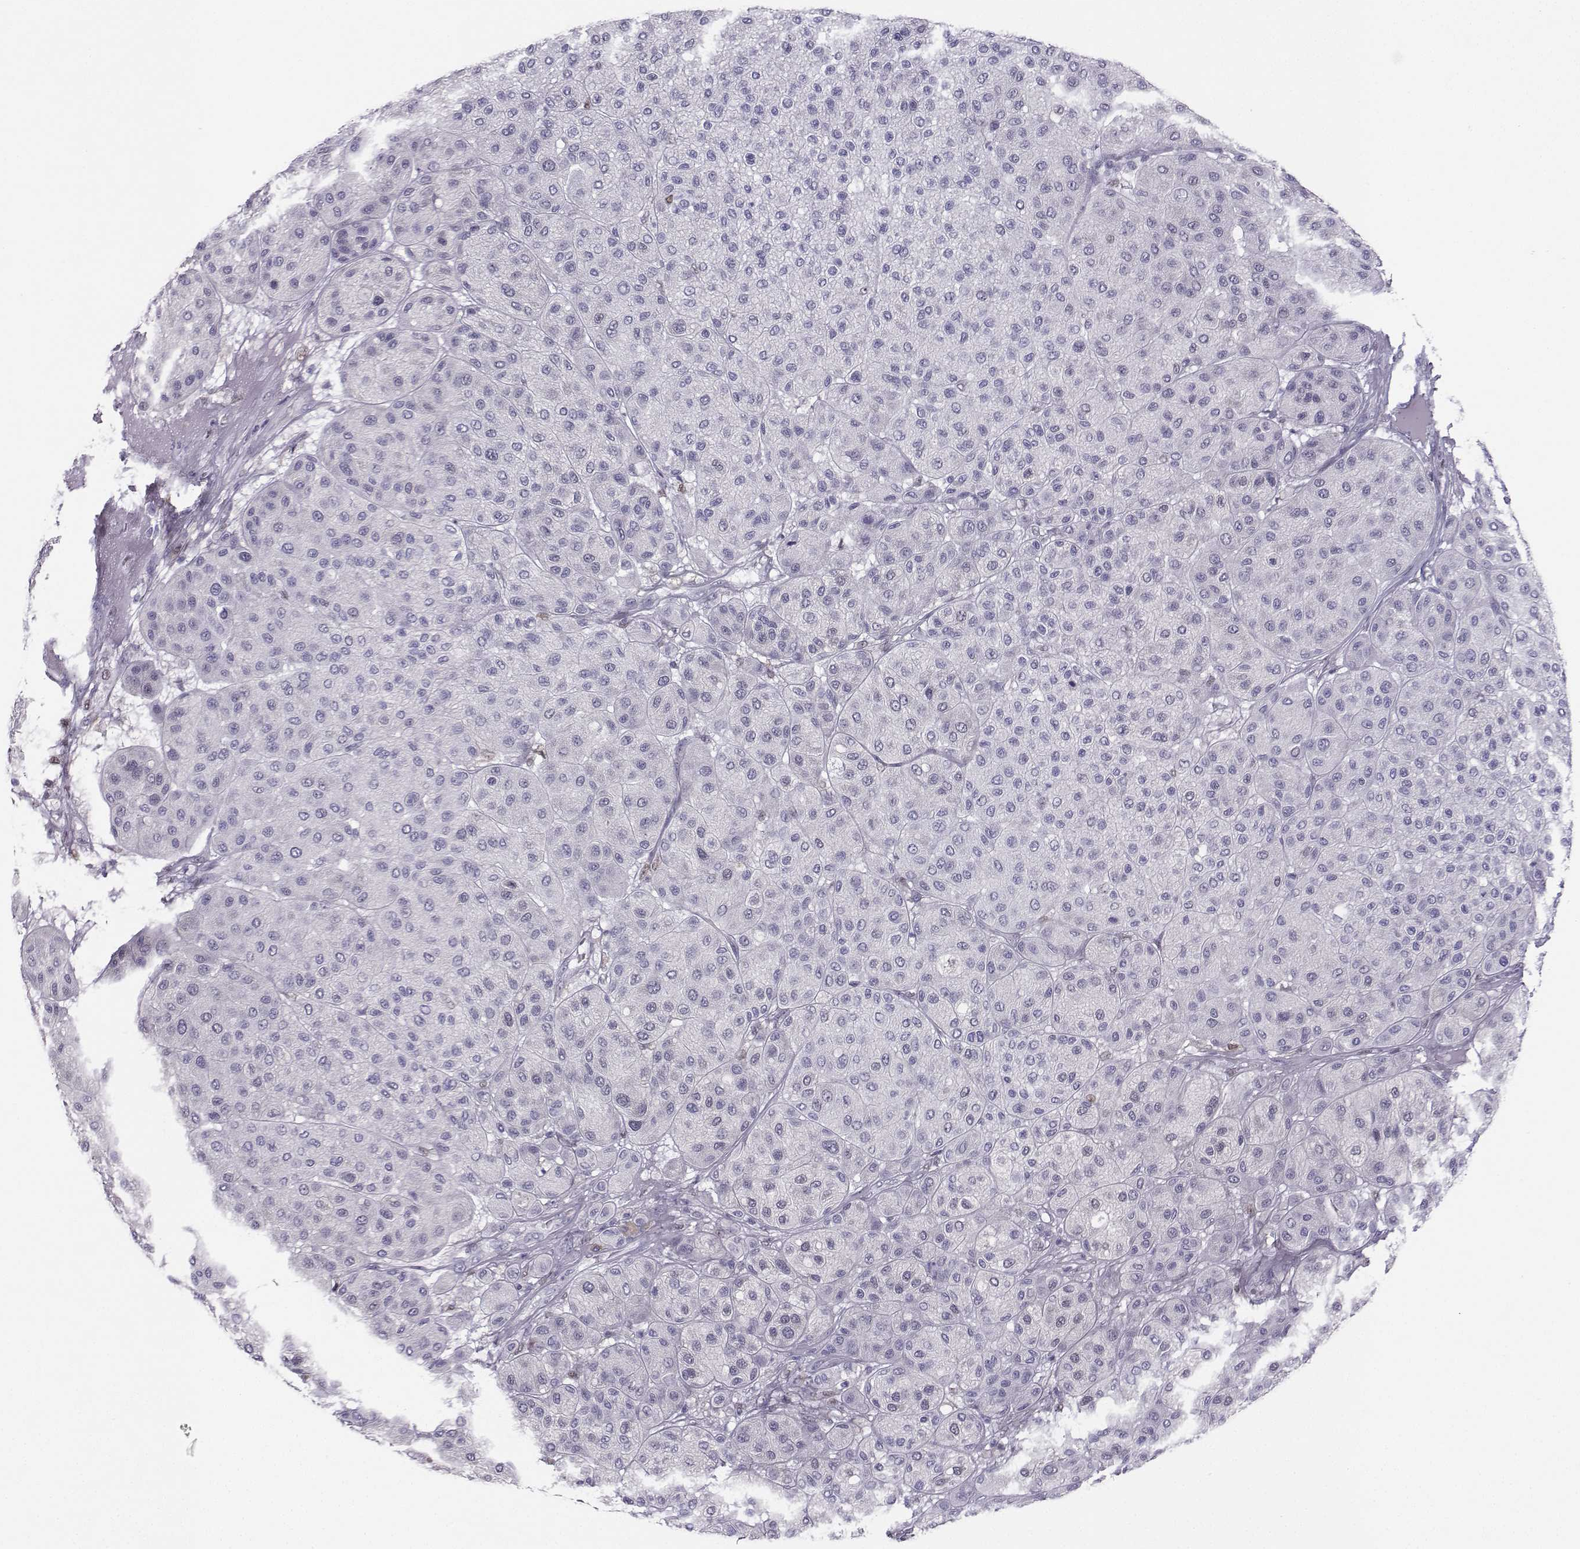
{"staining": {"intensity": "negative", "quantity": "none", "location": "none"}, "tissue": "melanoma", "cell_type": "Tumor cells", "image_type": "cancer", "snomed": [{"axis": "morphology", "description": "Malignant melanoma, Metastatic site"}, {"axis": "topography", "description": "Smooth muscle"}], "caption": "Tumor cells show no significant protein expression in melanoma.", "gene": "DCLK3", "patient": {"sex": "male", "age": 41}}